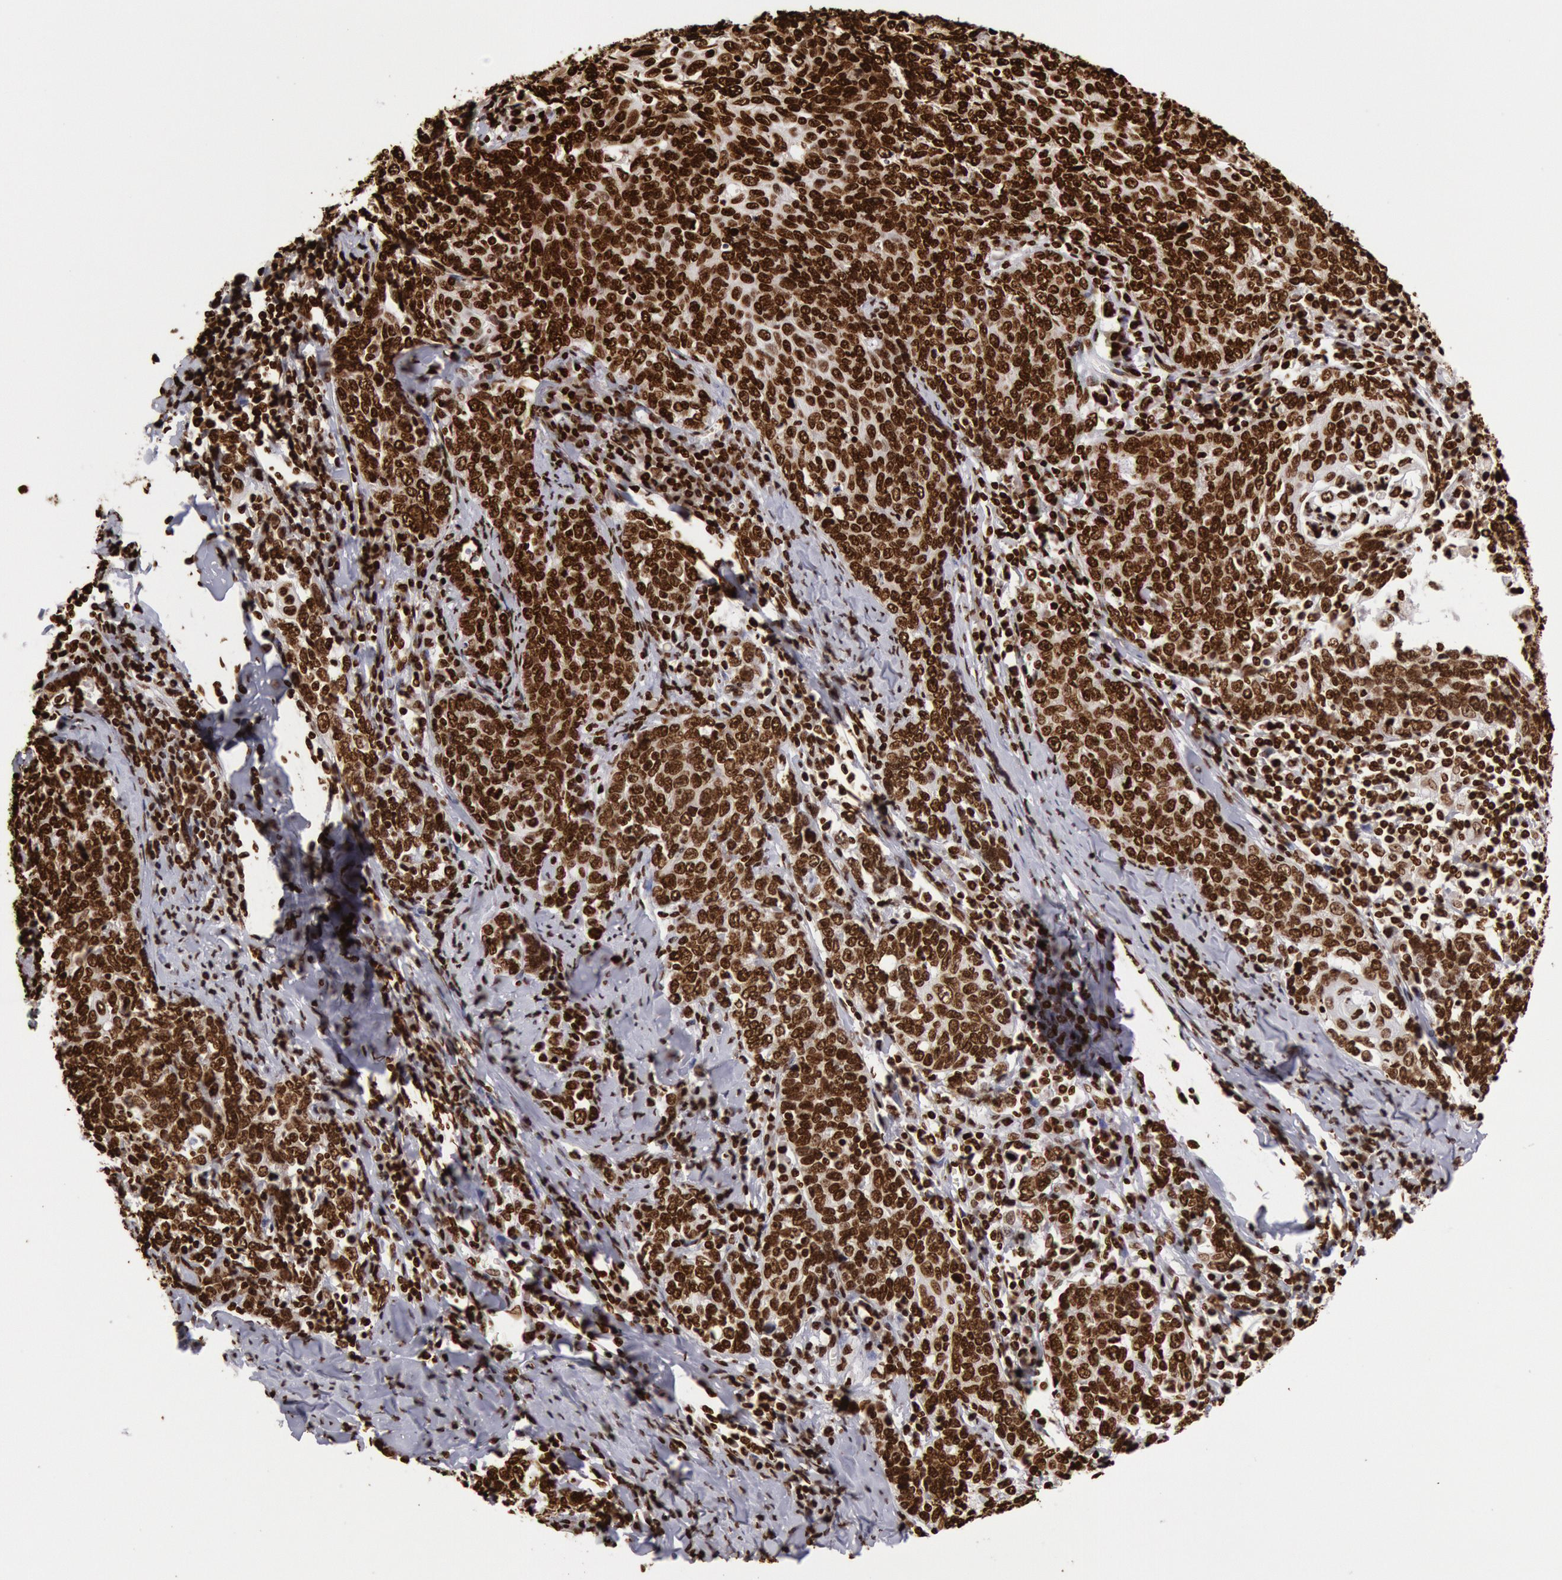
{"staining": {"intensity": "strong", "quantity": ">75%", "location": "nuclear"}, "tissue": "cervical cancer", "cell_type": "Tumor cells", "image_type": "cancer", "snomed": [{"axis": "morphology", "description": "Squamous cell carcinoma, NOS"}, {"axis": "topography", "description": "Cervix"}], "caption": "IHC (DAB) staining of human cervical cancer displays strong nuclear protein positivity in about >75% of tumor cells.", "gene": "H3-4", "patient": {"sex": "female", "age": 41}}